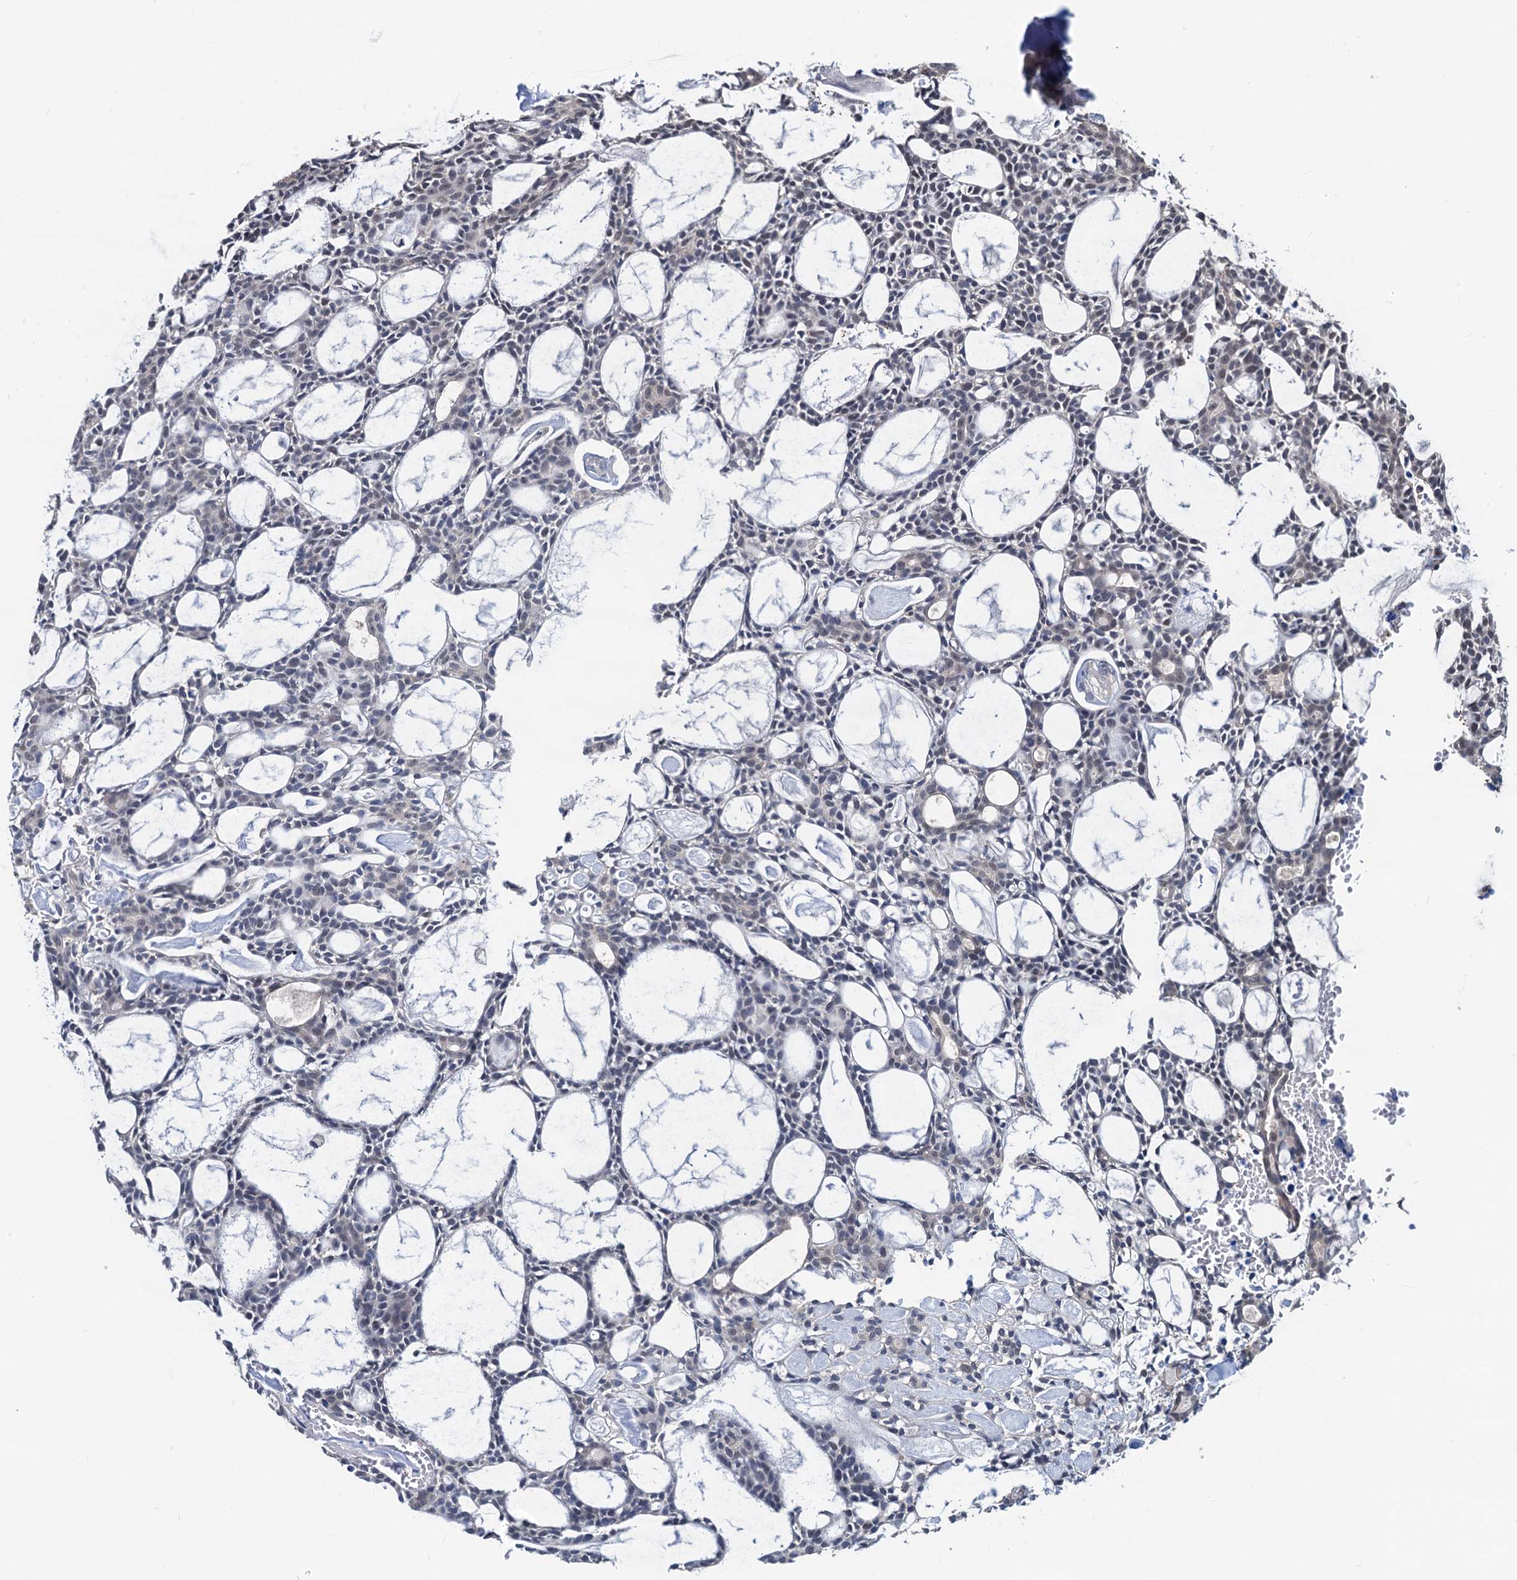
{"staining": {"intensity": "negative", "quantity": "none", "location": "none"}, "tissue": "head and neck cancer", "cell_type": "Tumor cells", "image_type": "cancer", "snomed": [{"axis": "morphology", "description": "Adenocarcinoma, NOS"}, {"axis": "topography", "description": "Salivary gland"}, {"axis": "topography", "description": "Head-Neck"}], "caption": "Micrograph shows no protein expression in tumor cells of adenocarcinoma (head and neck) tissue.", "gene": "RTKN2", "patient": {"sex": "male", "age": 55}}